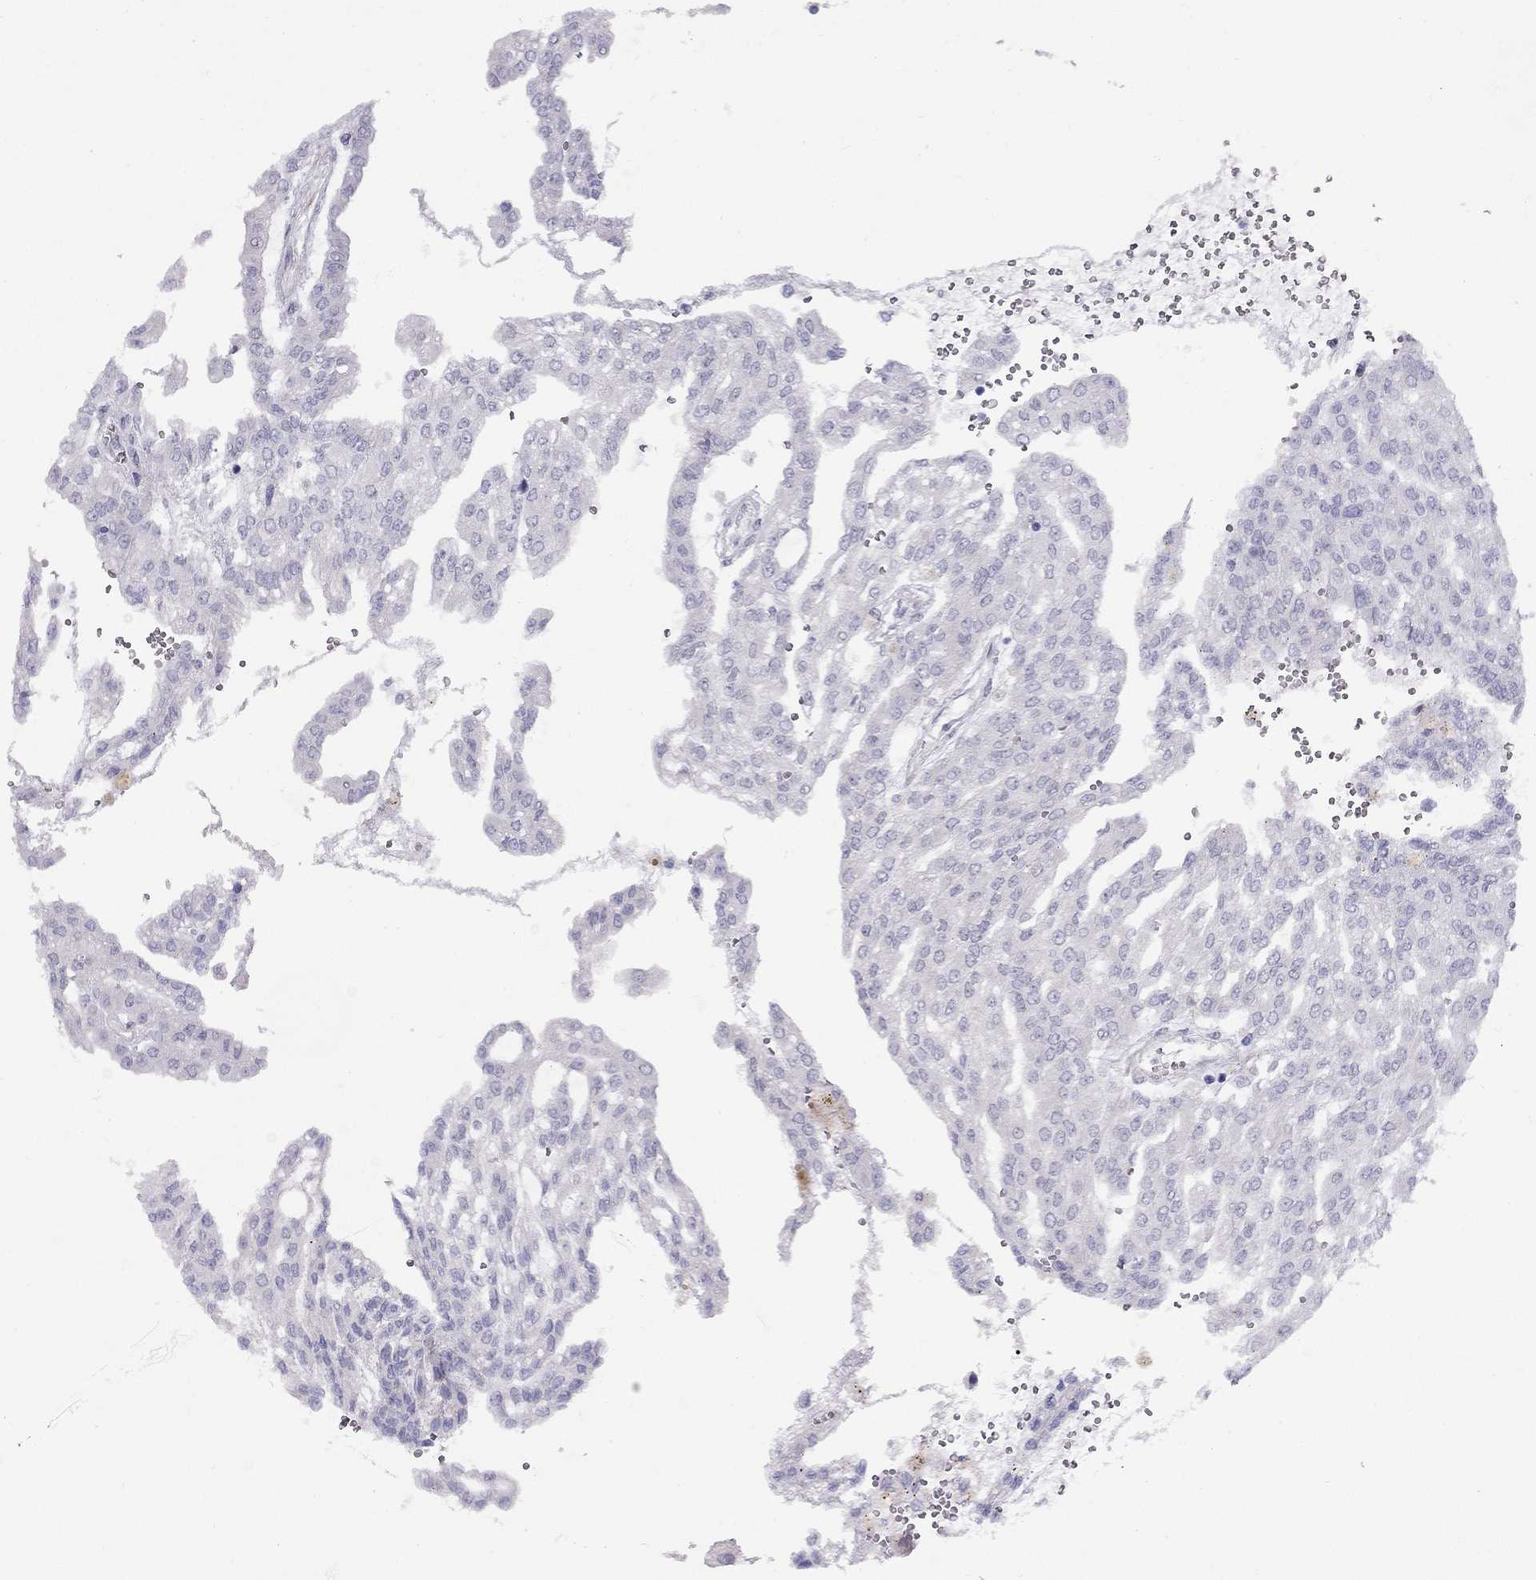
{"staining": {"intensity": "negative", "quantity": "none", "location": "none"}, "tissue": "renal cancer", "cell_type": "Tumor cells", "image_type": "cancer", "snomed": [{"axis": "morphology", "description": "Adenocarcinoma, NOS"}, {"axis": "topography", "description": "Kidney"}], "caption": "Tumor cells show no significant expression in adenocarcinoma (renal).", "gene": "CPNE4", "patient": {"sex": "male", "age": 63}}